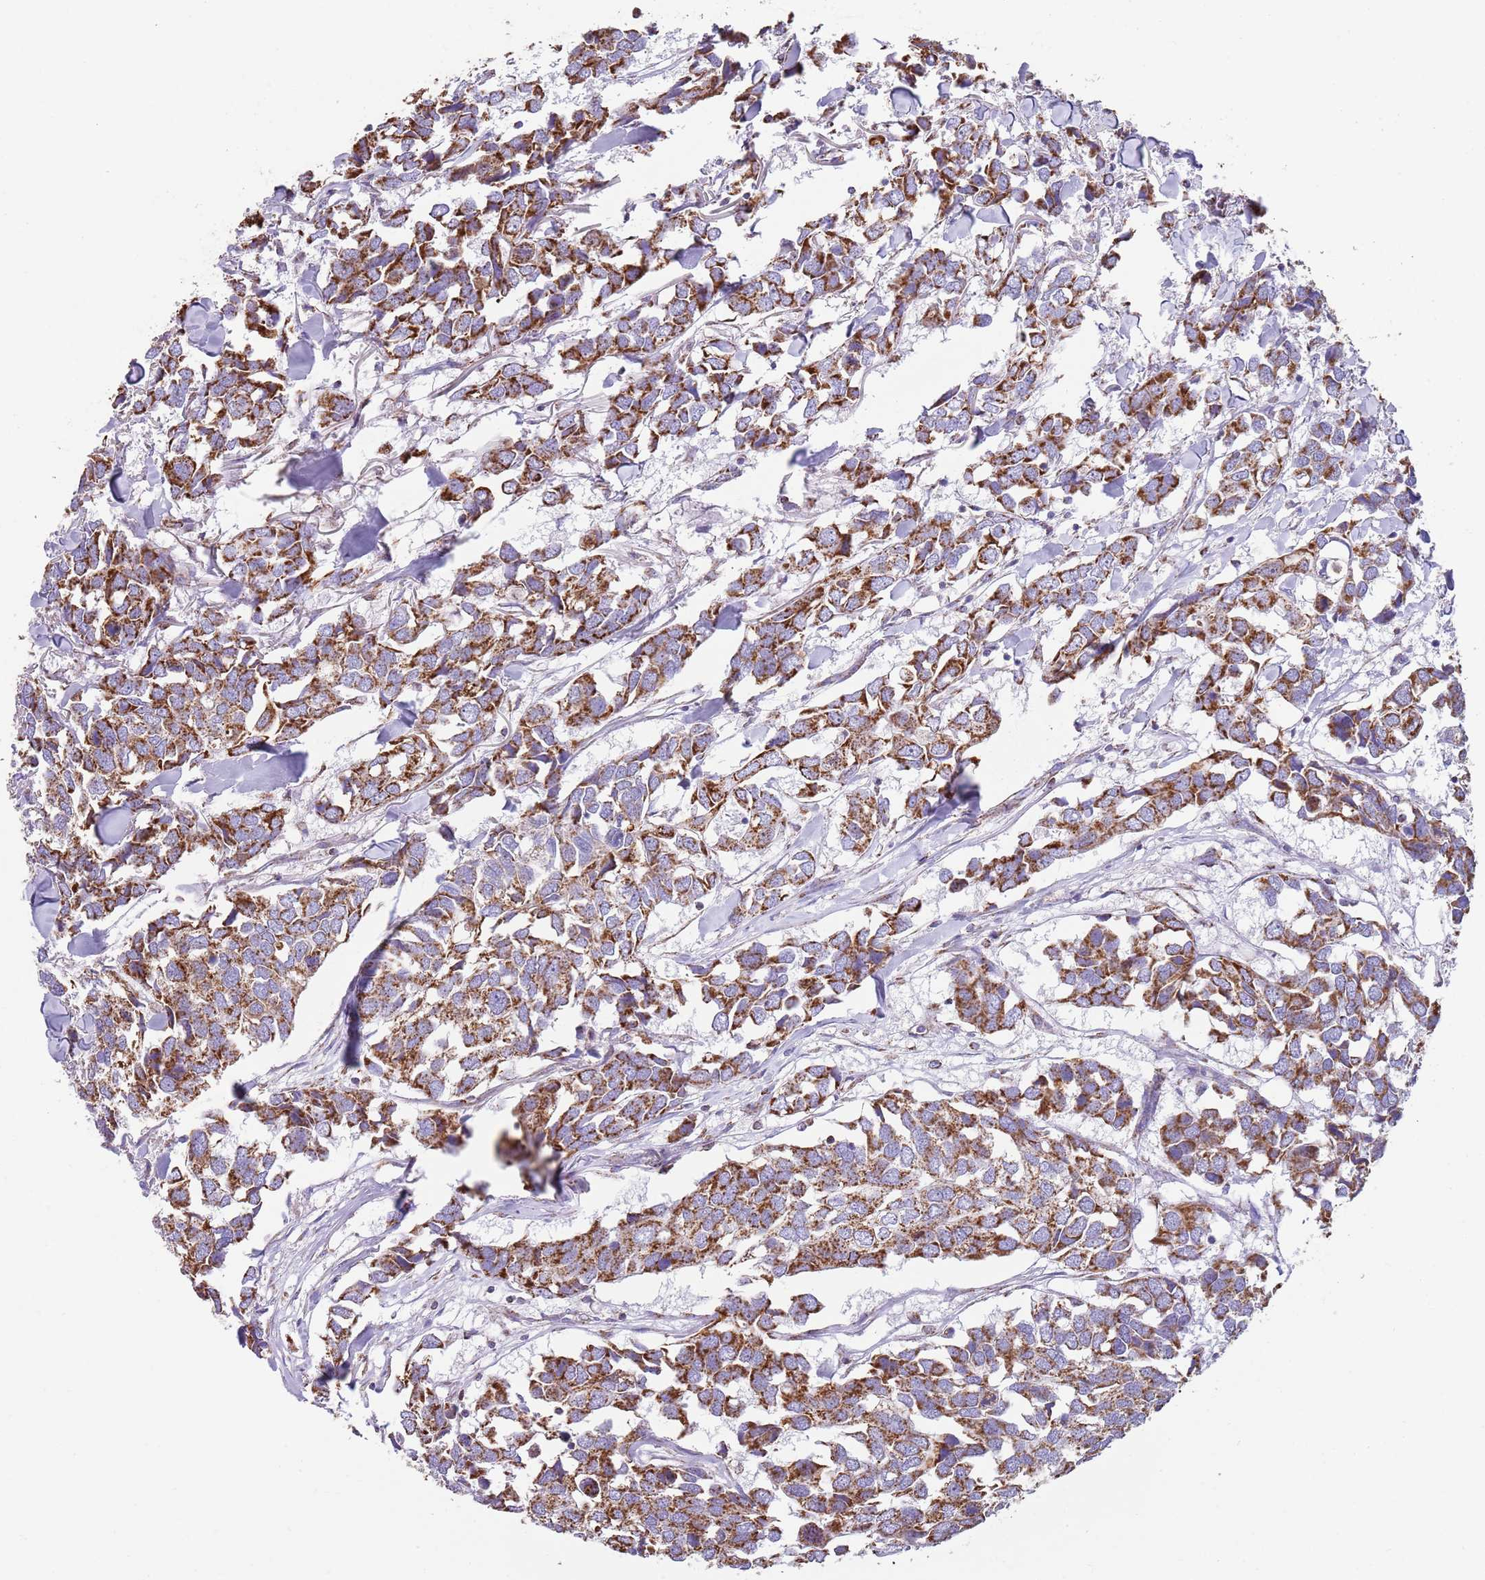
{"staining": {"intensity": "strong", "quantity": ">75%", "location": "cytoplasmic/membranous"}, "tissue": "breast cancer", "cell_type": "Tumor cells", "image_type": "cancer", "snomed": [{"axis": "morphology", "description": "Duct carcinoma"}, {"axis": "topography", "description": "Breast"}], "caption": "This is an image of immunohistochemistry (IHC) staining of breast cancer, which shows strong expression in the cytoplasmic/membranous of tumor cells.", "gene": "TTLL1", "patient": {"sex": "female", "age": 83}}